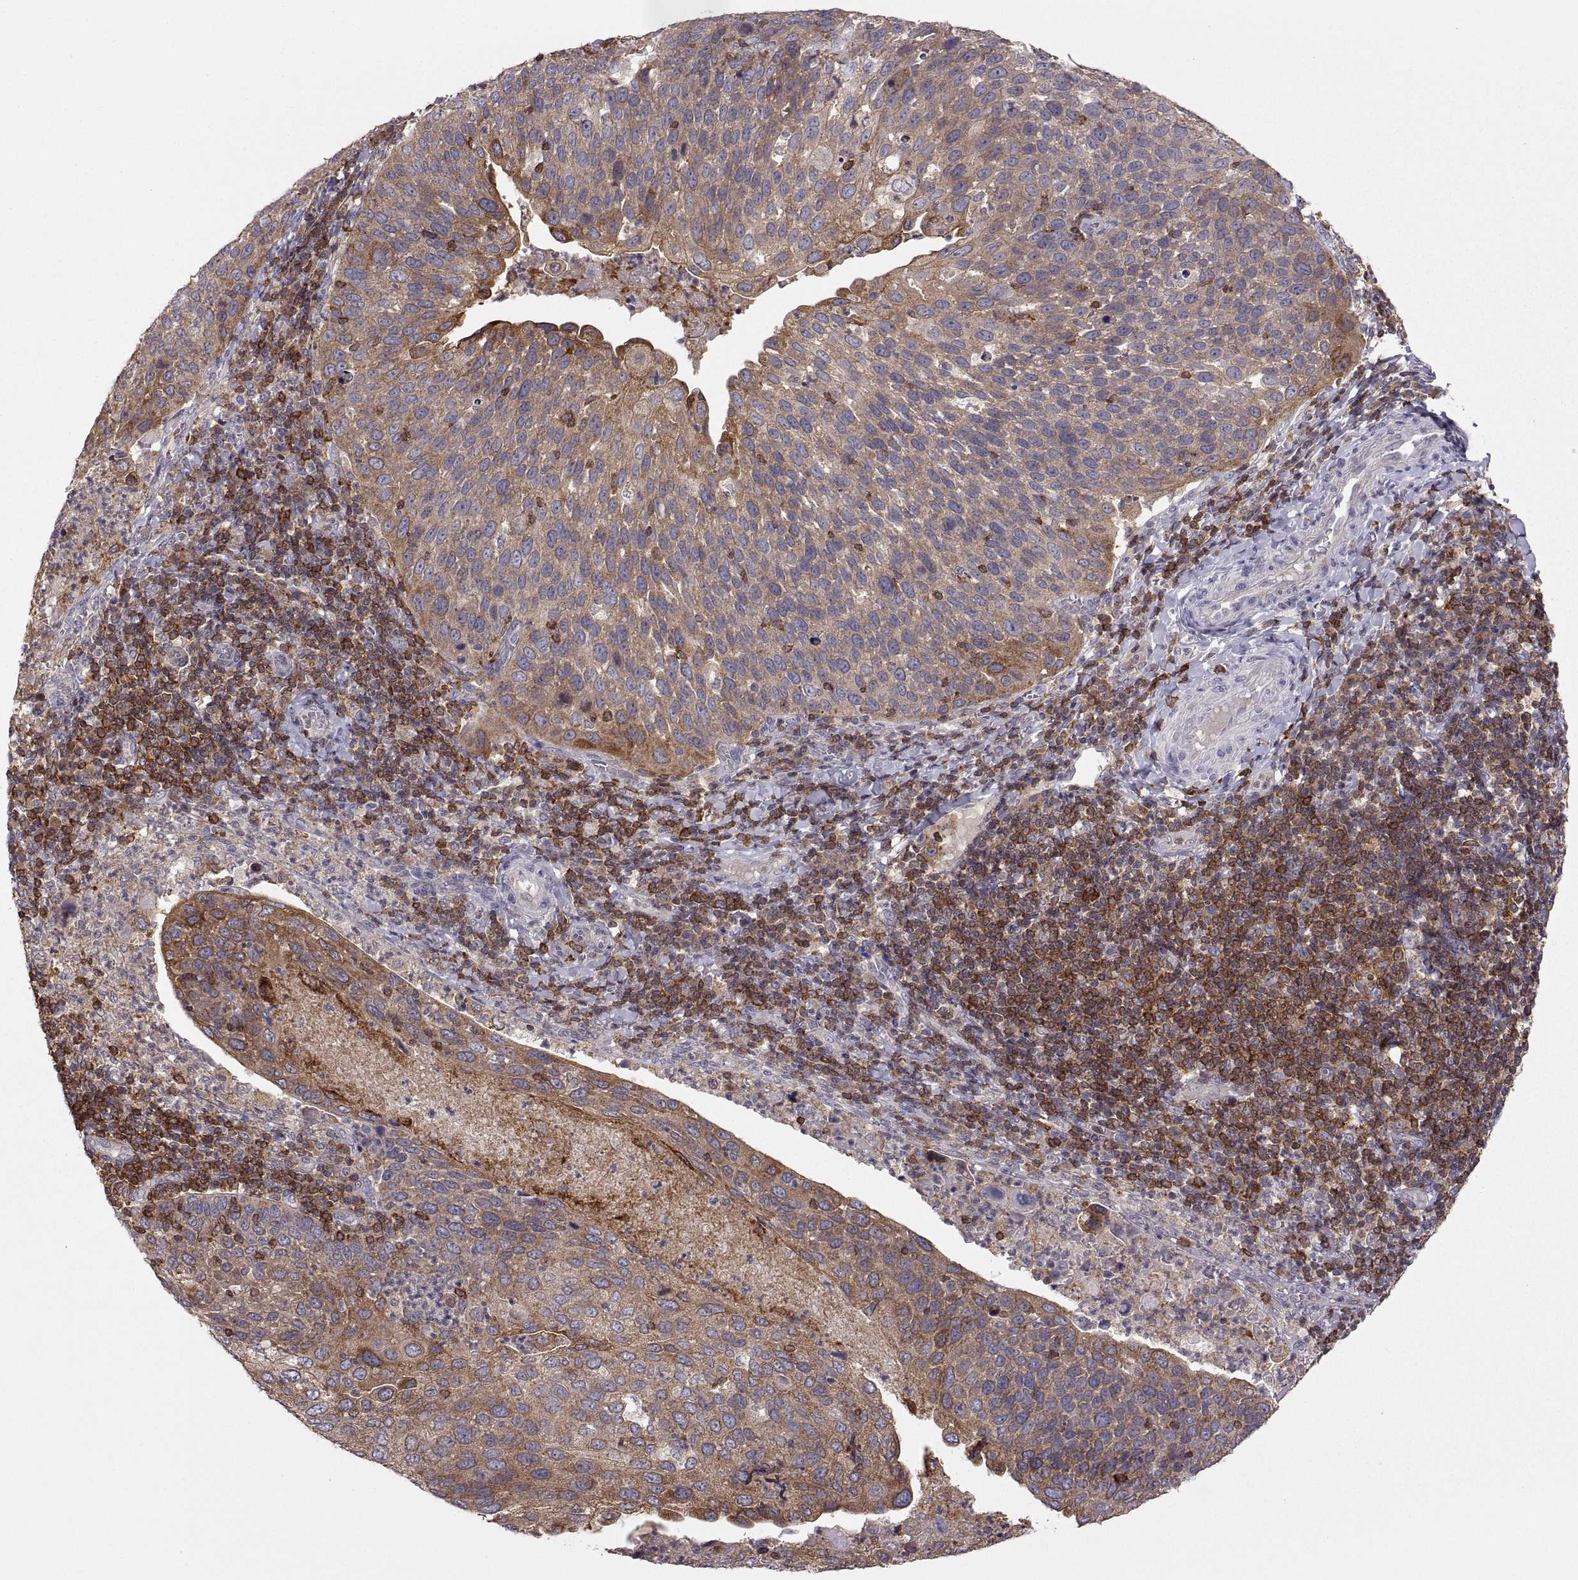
{"staining": {"intensity": "strong", "quantity": "<25%", "location": "cytoplasmic/membranous"}, "tissue": "cervical cancer", "cell_type": "Tumor cells", "image_type": "cancer", "snomed": [{"axis": "morphology", "description": "Squamous cell carcinoma, NOS"}, {"axis": "topography", "description": "Cervix"}], "caption": "Immunohistochemical staining of cervical cancer shows strong cytoplasmic/membranous protein staining in approximately <25% of tumor cells. Using DAB (brown) and hematoxylin (blue) stains, captured at high magnification using brightfield microscopy.", "gene": "EZR", "patient": {"sex": "female", "age": 54}}